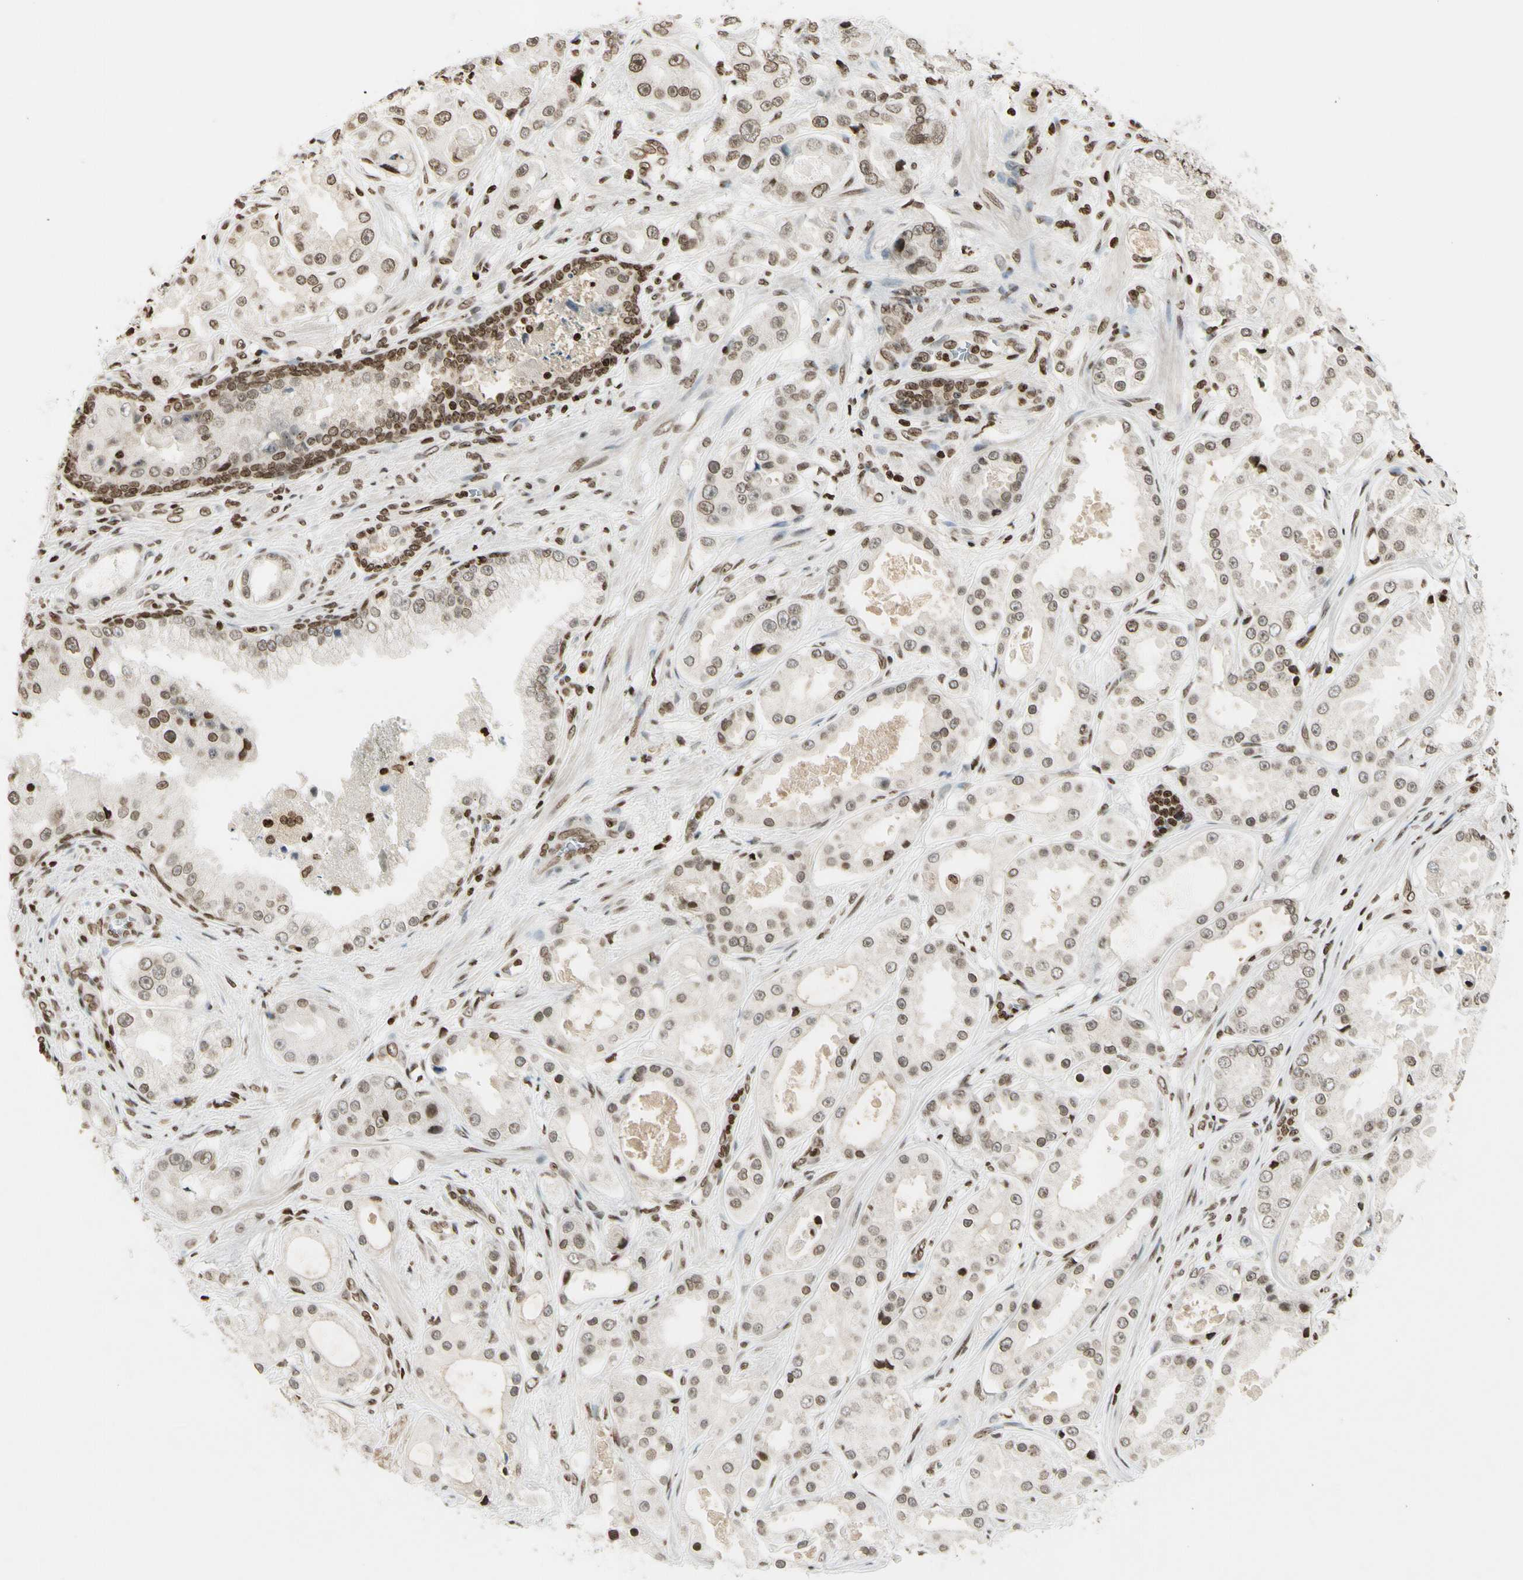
{"staining": {"intensity": "weak", "quantity": ">75%", "location": "nuclear"}, "tissue": "prostate cancer", "cell_type": "Tumor cells", "image_type": "cancer", "snomed": [{"axis": "morphology", "description": "Adenocarcinoma, High grade"}, {"axis": "topography", "description": "Prostate"}], "caption": "Prostate cancer stained for a protein displays weak nuclear positivity in tumor cells.", "gene": "RORA", "patient": {"sex": "male", "age": 73}}